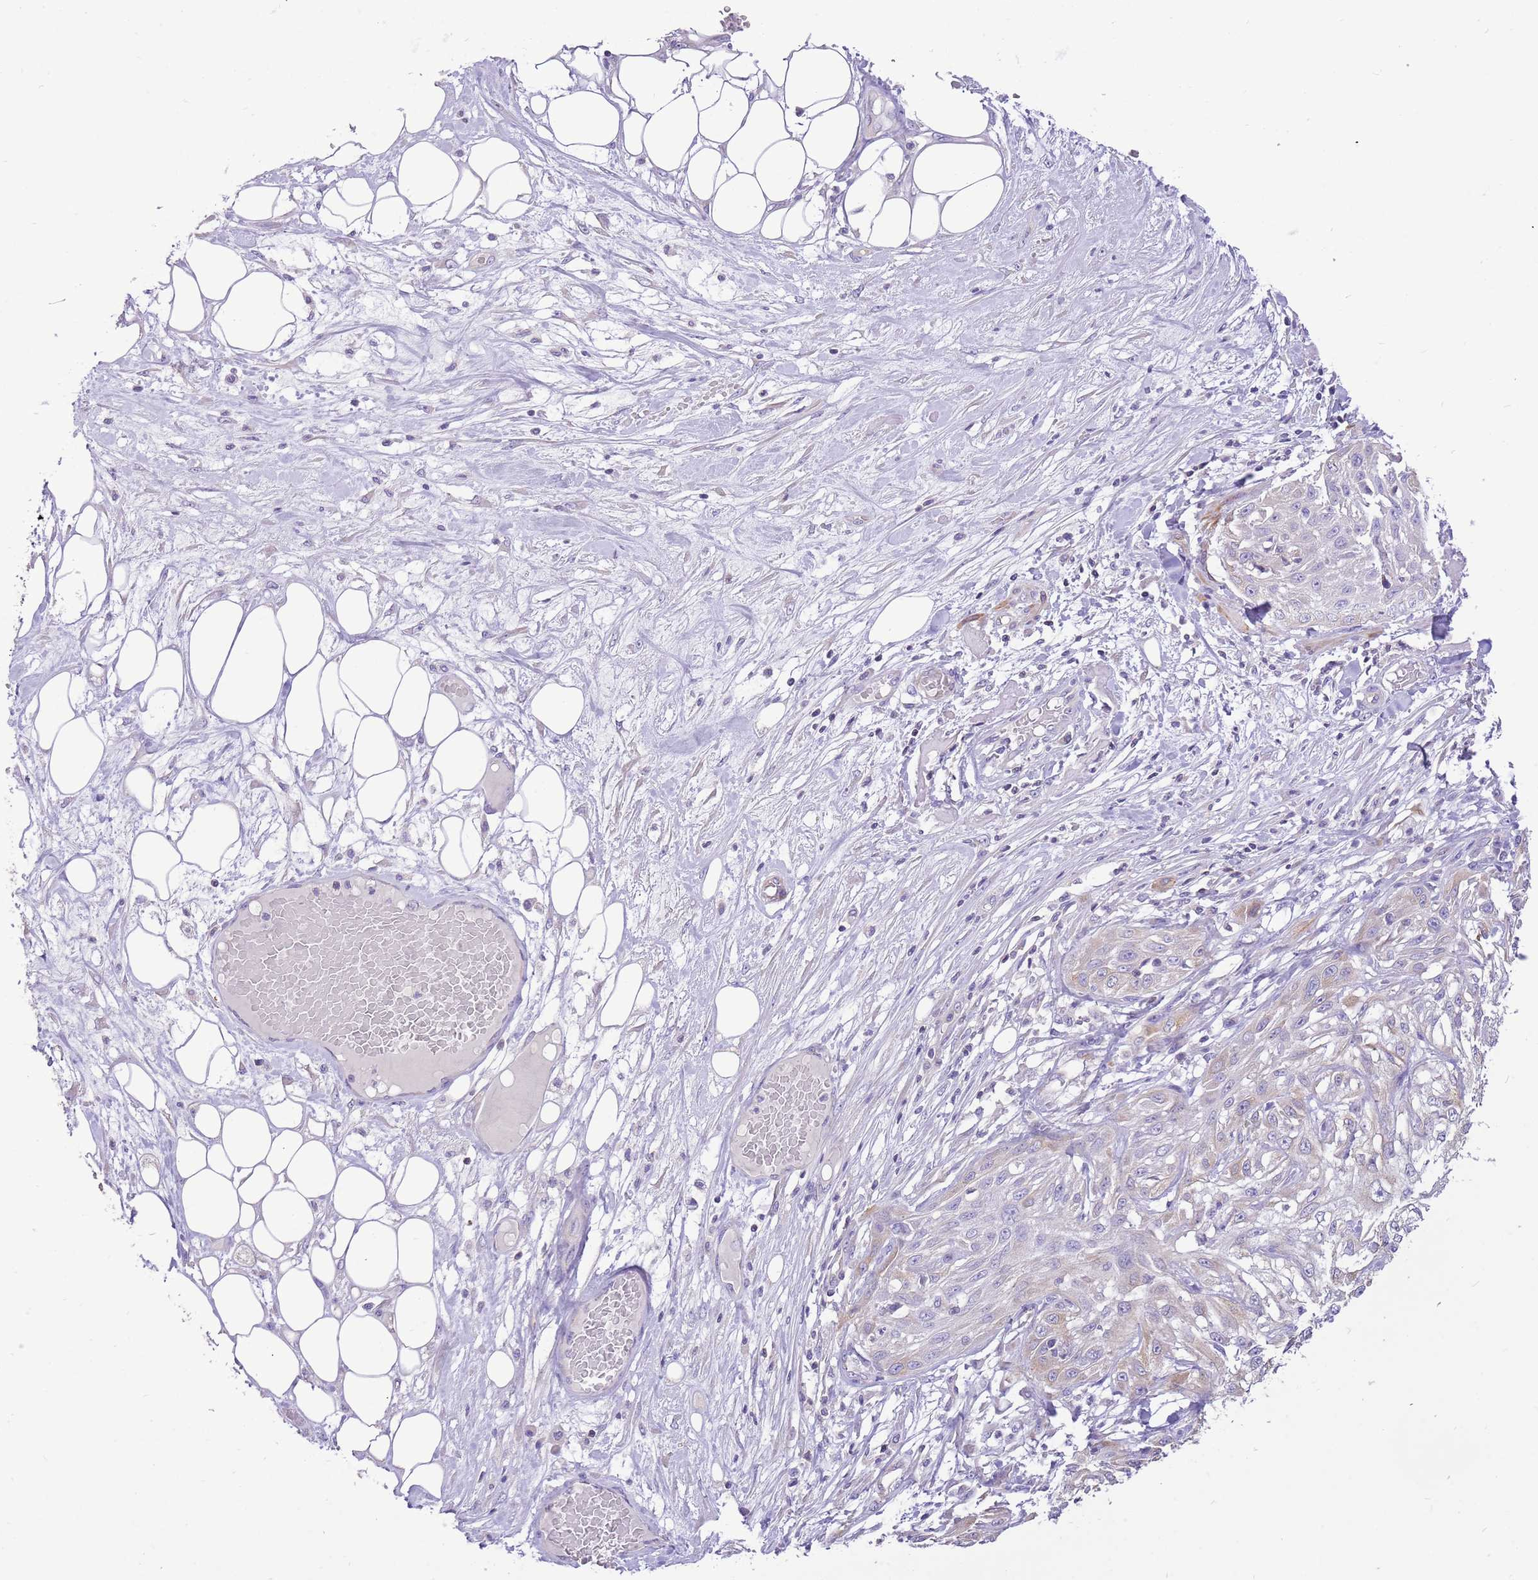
{"staining": {"intensity": "moderate", "quantity": "<25%", "location": "cytoplasmic/membranous"}, "tissue": "skin cancer", "cell_type": "Tumor cells", "image_type": "cancer", "snomed": [{"axis": "morphology", "description": "Squamous cell carcinoma, NOS"}, {"axis": "morphology", "description": "Squamous cell carcinoma, metastatic, NOS"}, {"axis": "topography", "description": "Skin"}, {"axis": "topography", "description": "Lymph node"}], "caption": "Protein expression analysis of human skin cancer (squamous cell carcinoma) reveals moderate cytoplasmic/membranous positivity in approximately <25% of tumor cells.", "gene": "GLCE", "patient": {"sex": "male", "age": 75}}